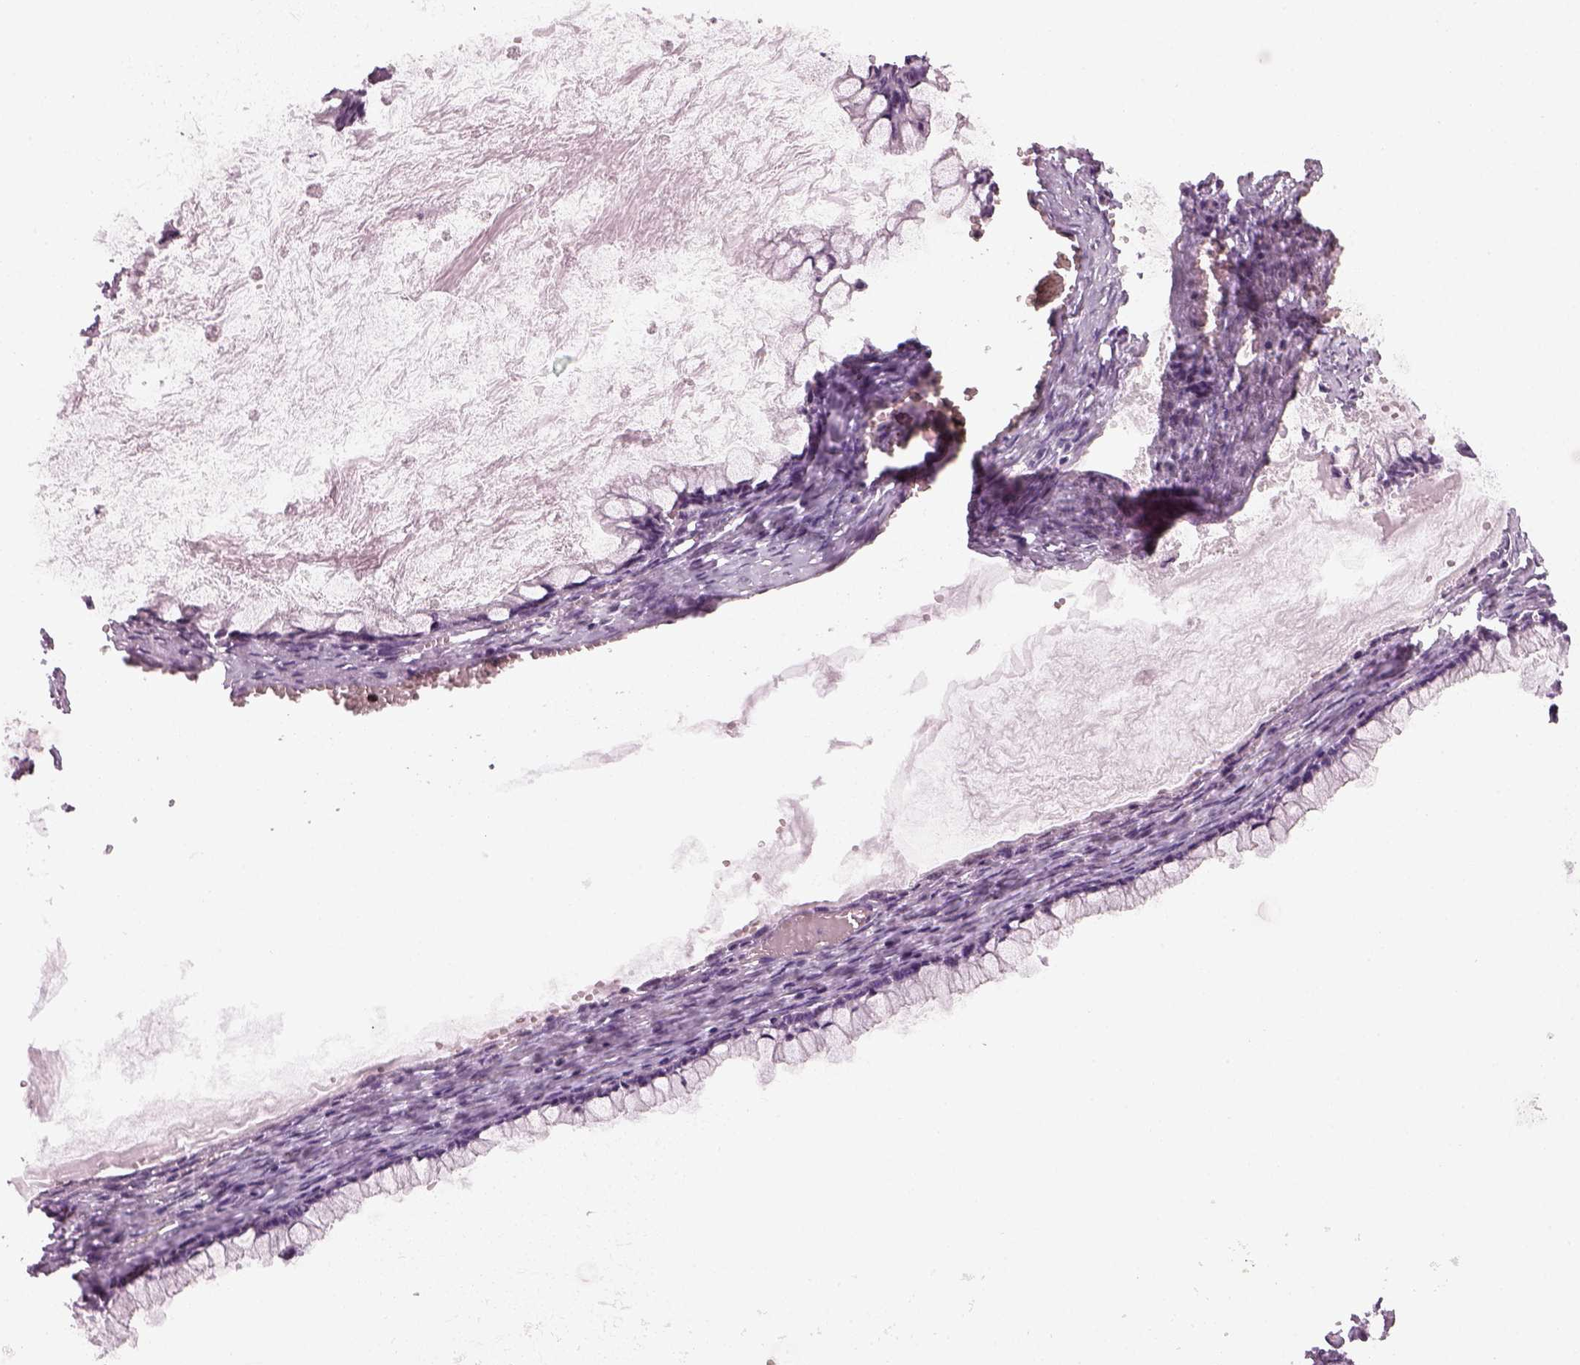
{"staining": {"intensity": "negative", "quantity": "none", "location": "none"}, "tissue": "ovarian cancer", "cell_type": "Tumor cells", "image_type": "cancer", "snomed": [{"axis": "morphology", "description": "Cystadenocarcinoma, mucinous, NOS"}, {"axis": "topography", "description": "Ovary"}], "caption": "There is no significant staining in tumor cells of ovarian cancer (mucinous cystadenocarcinoma).", "gene": "KCNG2", "patient": {"sex": "female", "age": 67}}